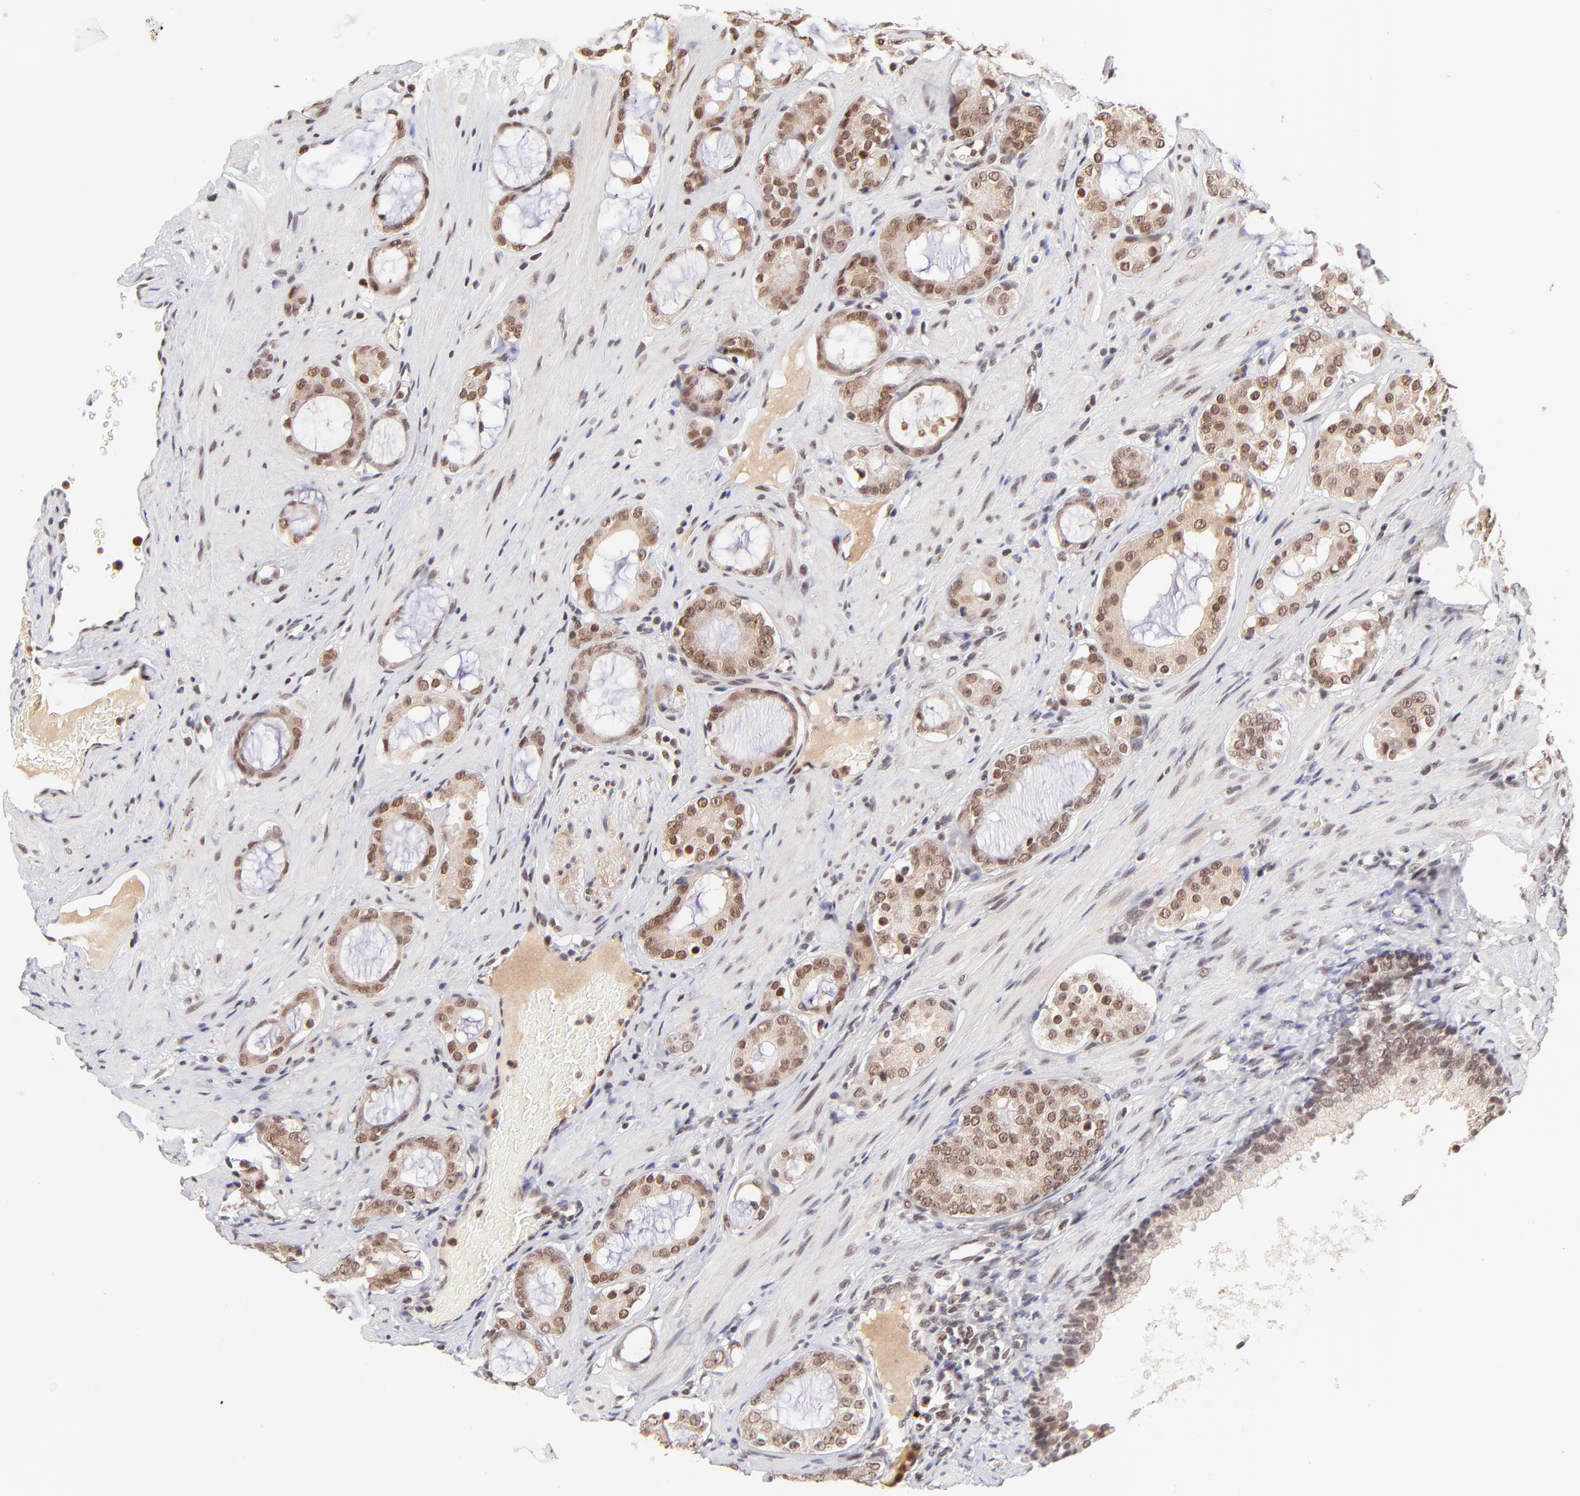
{"staining": {"intensity": "moderate", "quantity": ">75%", "location": "nuclear"}, "tissue": "prostate cancer", "cell_type": "Tumor cells", "image_type": "cancer", "snomed": [{"axis": "morphology", "description": "Adenocarcinoma, Medium grade"}, {"axis": "topography", "description": "Prostate"}], "caption": "The image demonstrates staining of medium-grade adenocarcinoma (prostate), revealing moderate nuclear protein staining (brown color) within tumor cells.", "gene": "MED12", "patient": {"sex": "male", "age": 73}}